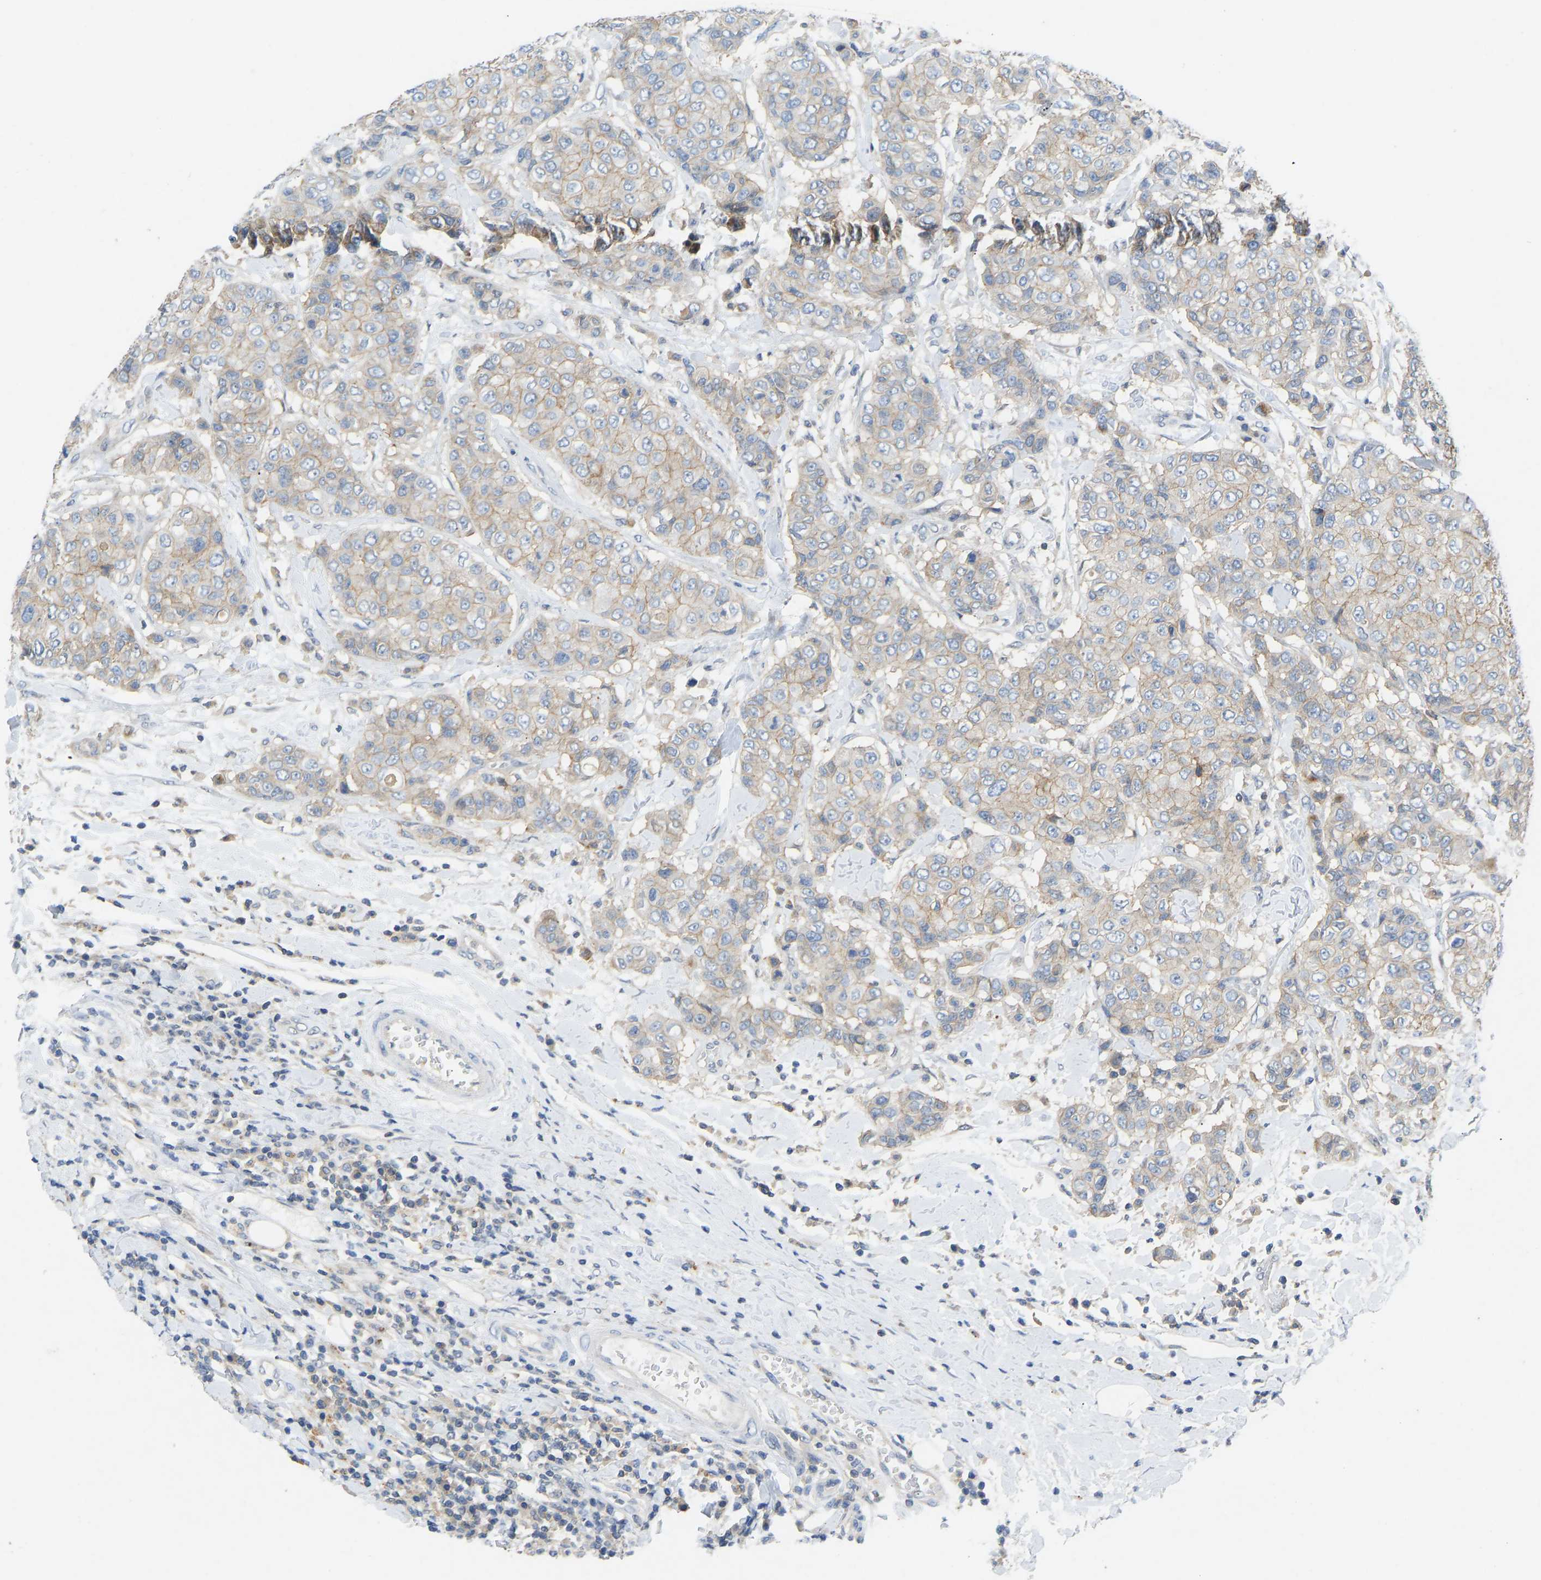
{"staining": {"intensity": "moderate", "quantity": "25%-75%", "location": "cytoplasmic/membranous"}, "tissue": "breast cancer", "cell_type": "Tumor cells", "image_type": "cancer", "snomed": [{"axis": "morphology", "description": "Duct carcinoma"}, {"axis": "topography", "description": "Breast"}], "caption": "Approximately 25%-75% of tumor cells in breast intraductal carcinoma exhibit moderate cytoplasmic/membranous protein expression as visualized by brown immunohistochemical staining.", "gene": "NDRG3", "patient": {"sex": "female", "age": 27}}